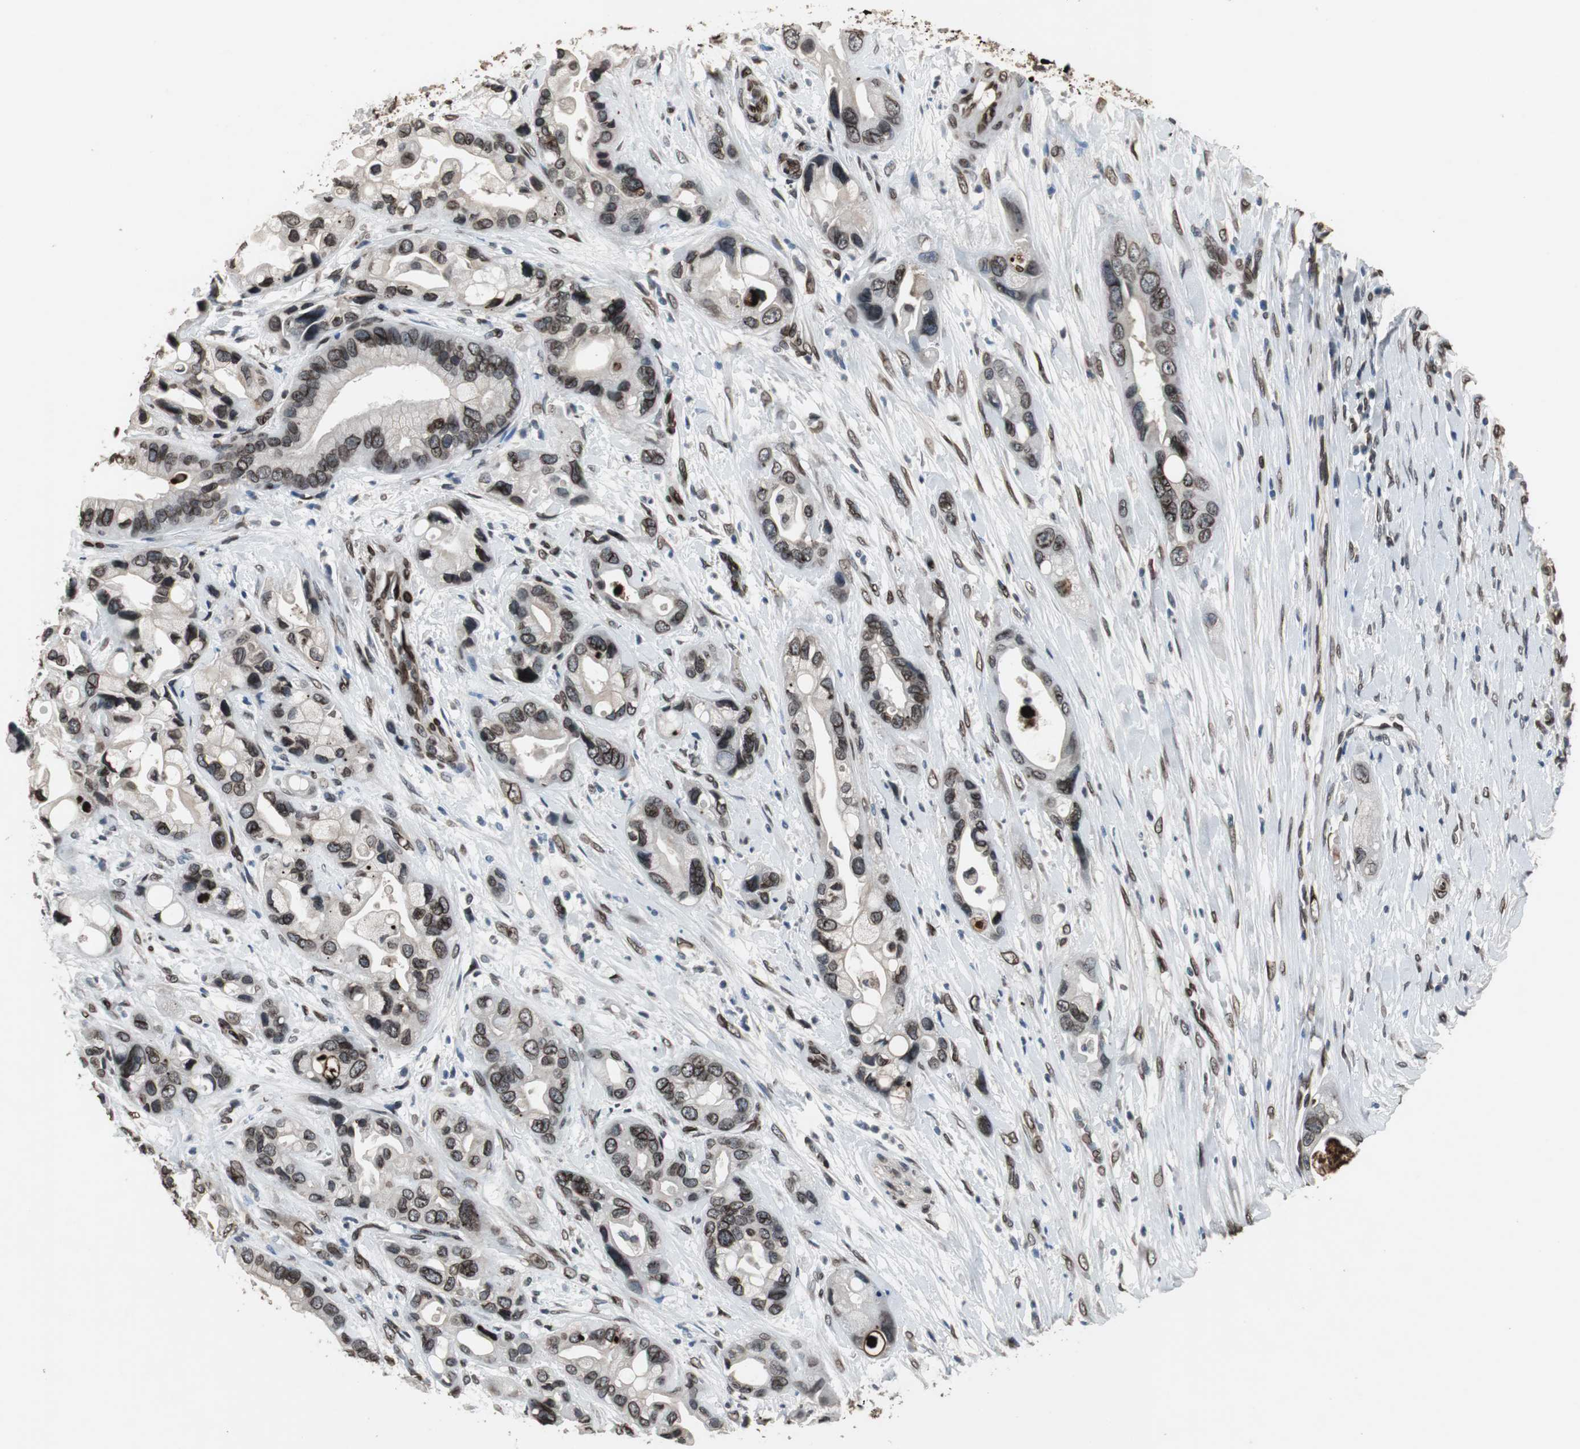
{"staining": {"intensity": "strong", "quantity": ">75%", "location": "cytoplasmic/membranous,nuclear"}, "tissue": "pancreatic cancer", "cell_type": "Tumor cells", "image_type": "cancer", "snomed": [{"axis": "morphology", "description": "Adenocarcinoma, NOS"}, {"axis": "topography", "description": "Pancreas"}], "caption": "Immunohistochemical staining of pancreatic adenocarcinoma shows high levels of strong cytoplasmic/membranous and nuclear positivity in approximately >75% of tumor cells. Immunohistochemistry (ihc) stains the protein of interest in brown and the nuclei are stained blue.", "gene": "LMNA", "patient": {"sex": "female", "age": 77}}